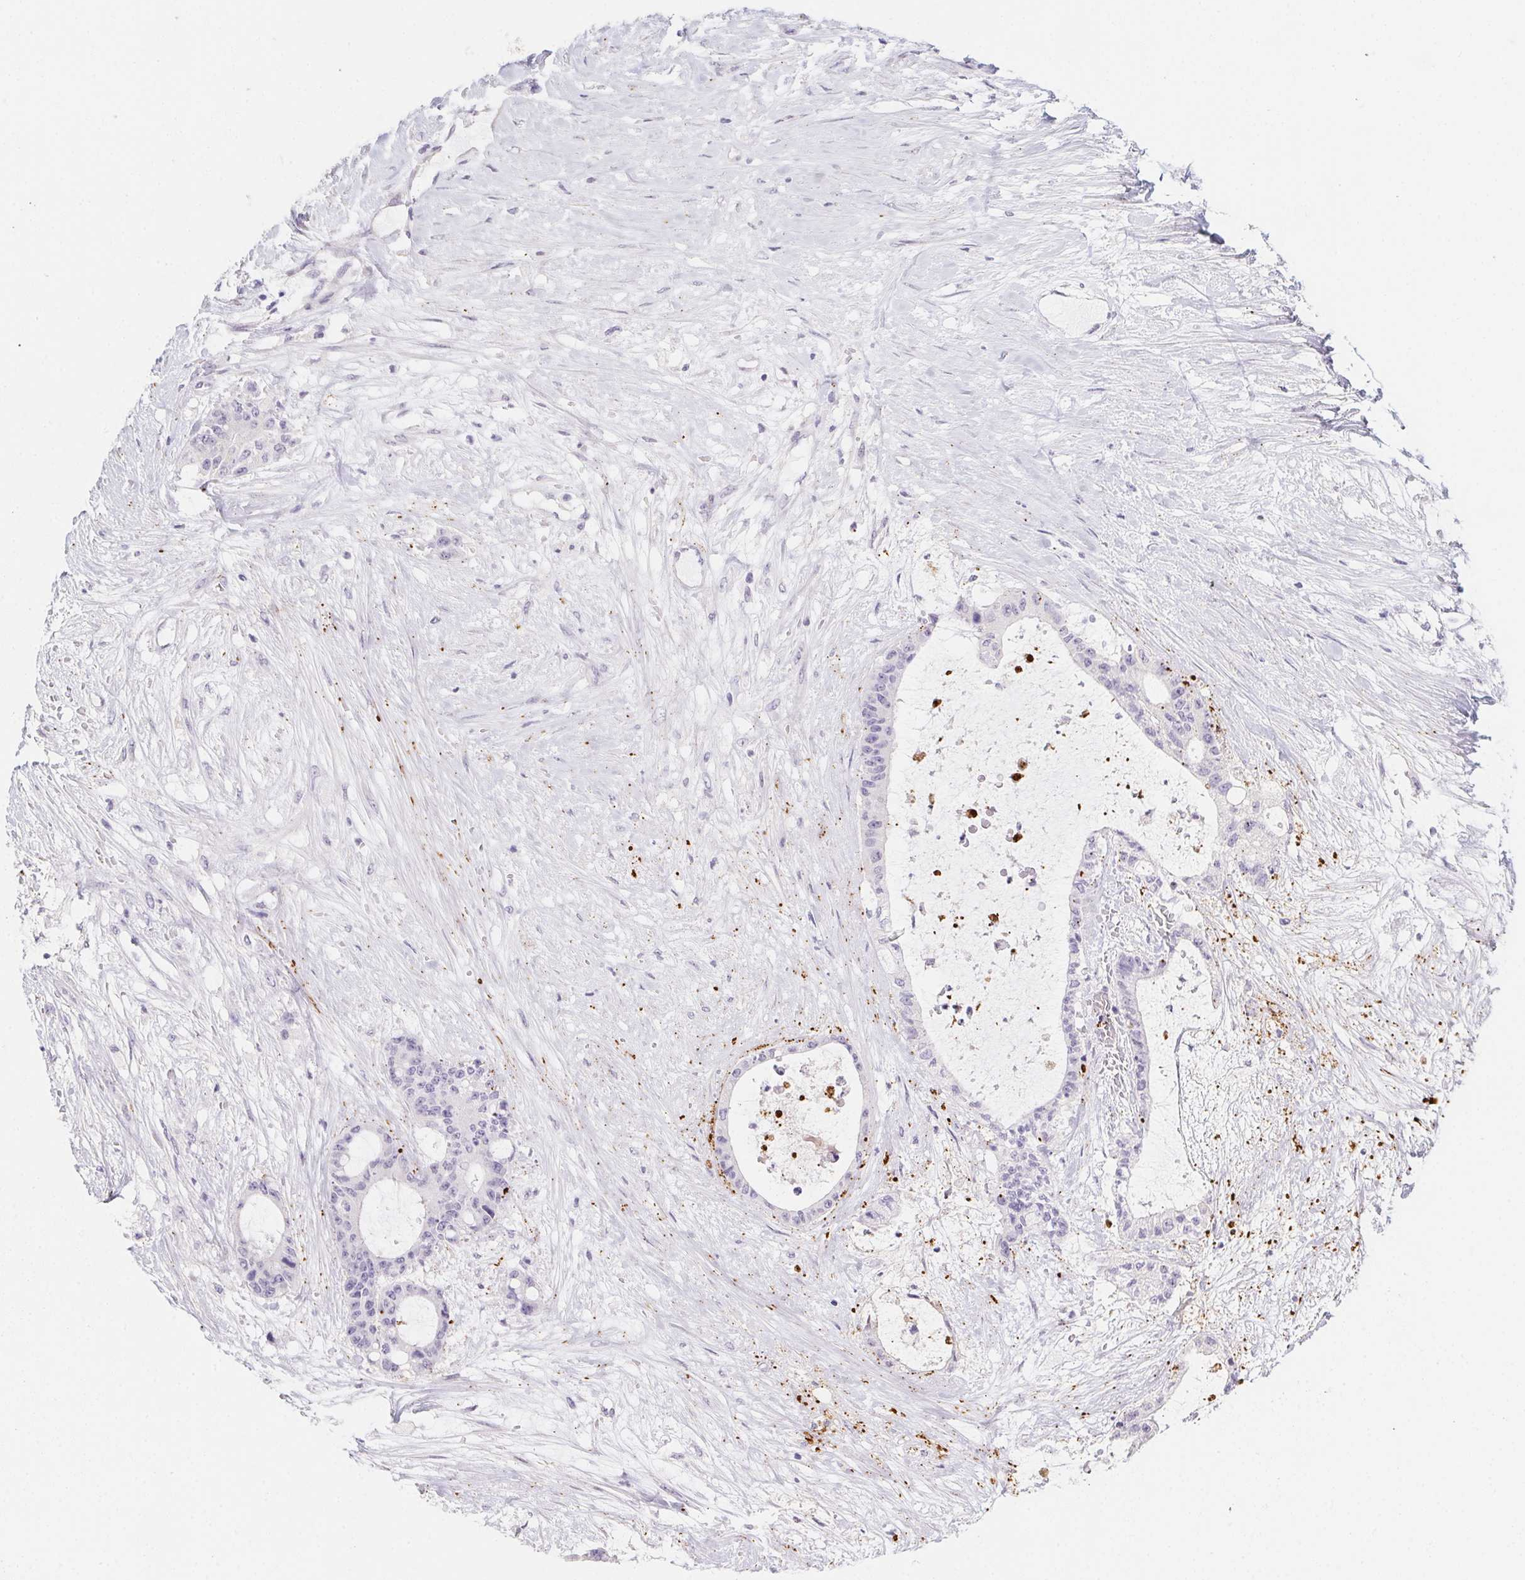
{"staining": {"intensity": "negative", "quantity": "none", "location": "none"}, "tissue": "liver cancer", "cell_type": "Tumor cells", "image_type": "cancer", "snomed": [{"axis": "morphology", "description": "Normal tissue, NOS"}, {"axis": "morphology", "description": "Cholangiocarcinoma"}, {"axis": "topography", "description": "Liver"}, {"axis": "topography", "description": "Peripheral nerve tissue"}], "caption": "Tumor cells show no significant protein staining in cholangiocarcinoma (liver).", "gene": "MYL4", "patient": {"sex": "female", "age": 73}}